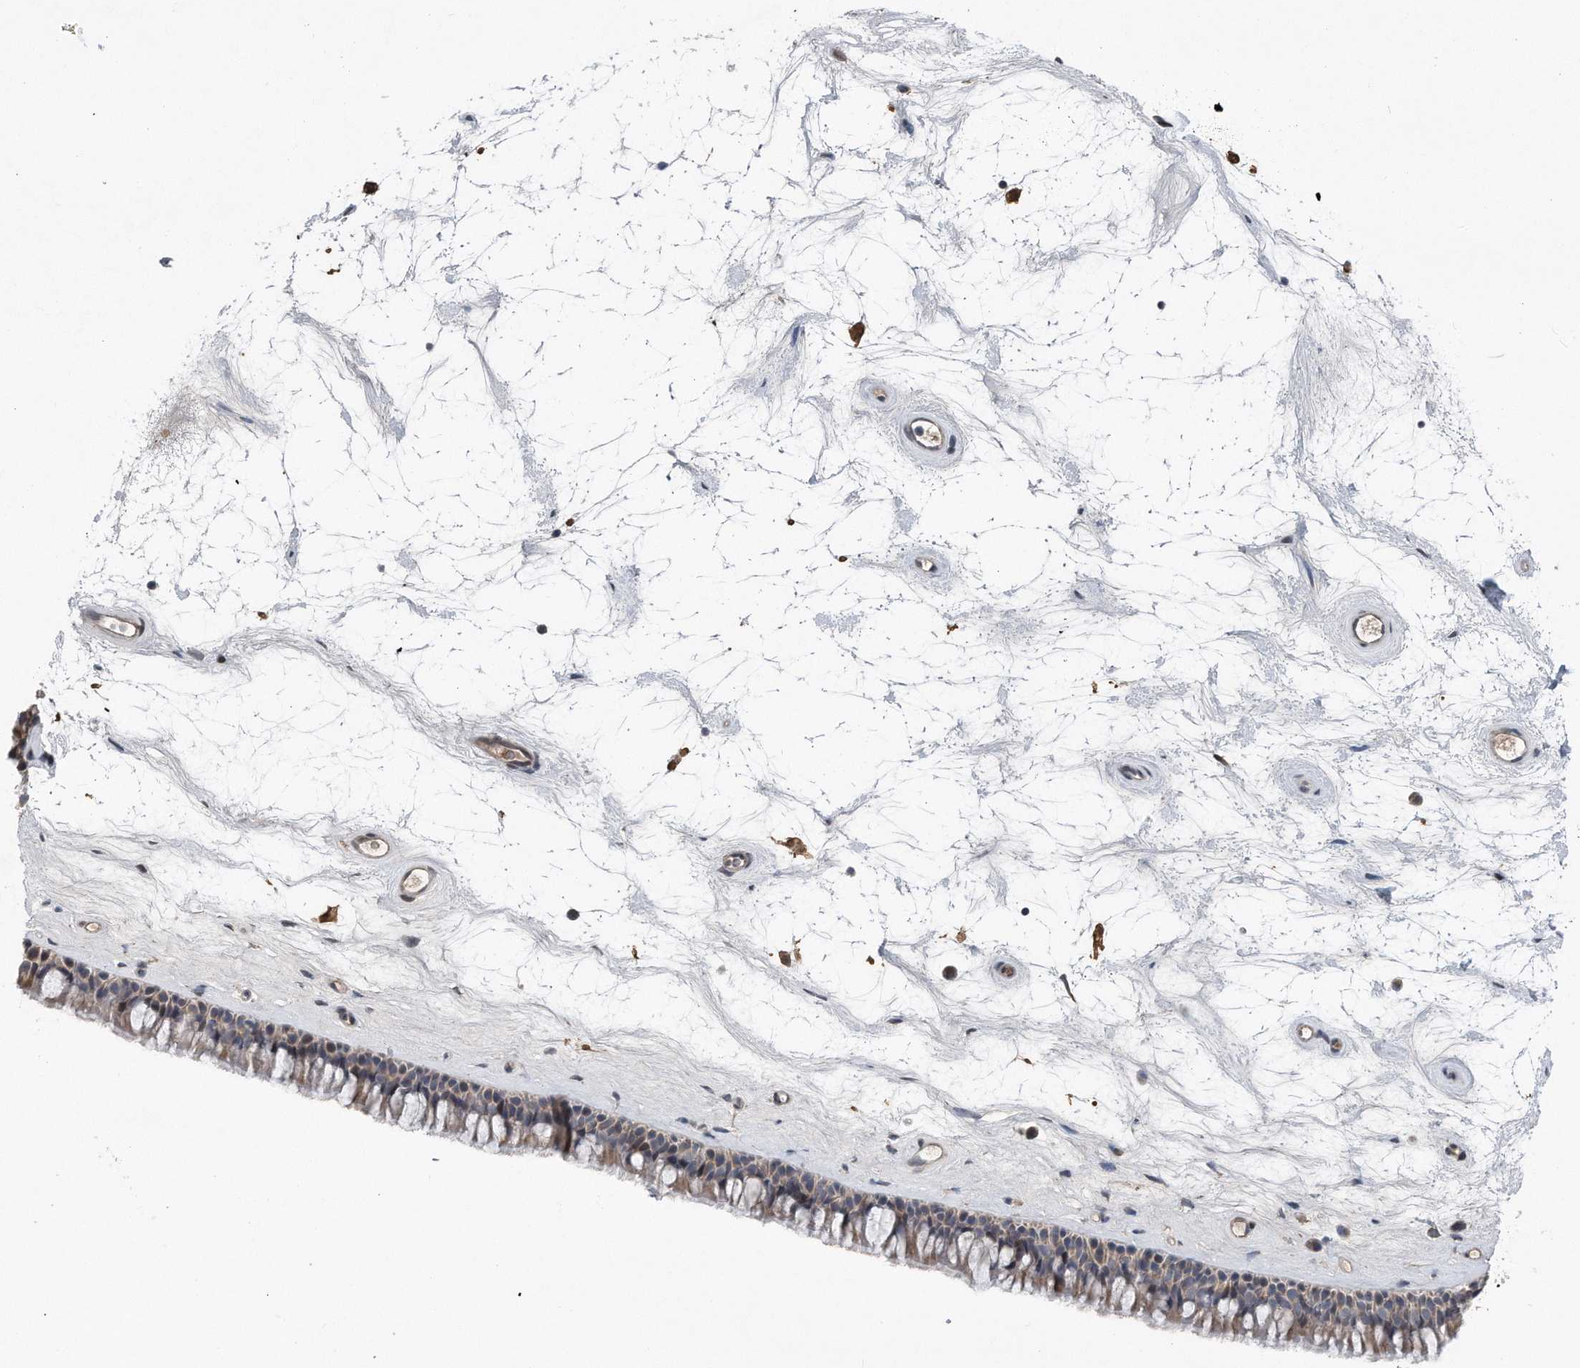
{"staining": {"intensity": "weak", "quantity": "25%-75%", "location": "cytoplasmic/membranous"}, "tissue": "nasopharynx", "cell_type": "Respiratory epithelial cells", "image_type": "normal", "snomed": [{"axis": "morphology", "description": "Normal tissue, NOS"}, {"axis": "topography", "description": "Nasopharynx"}], "caption": "Protein staining reveals weak cytoplasmic/membranous positivity in about 25%-75% of respiratory epithelial cells in normal nasopharynx.", "gene": "DST", "patient": {"sex": "male", "age": 64}}